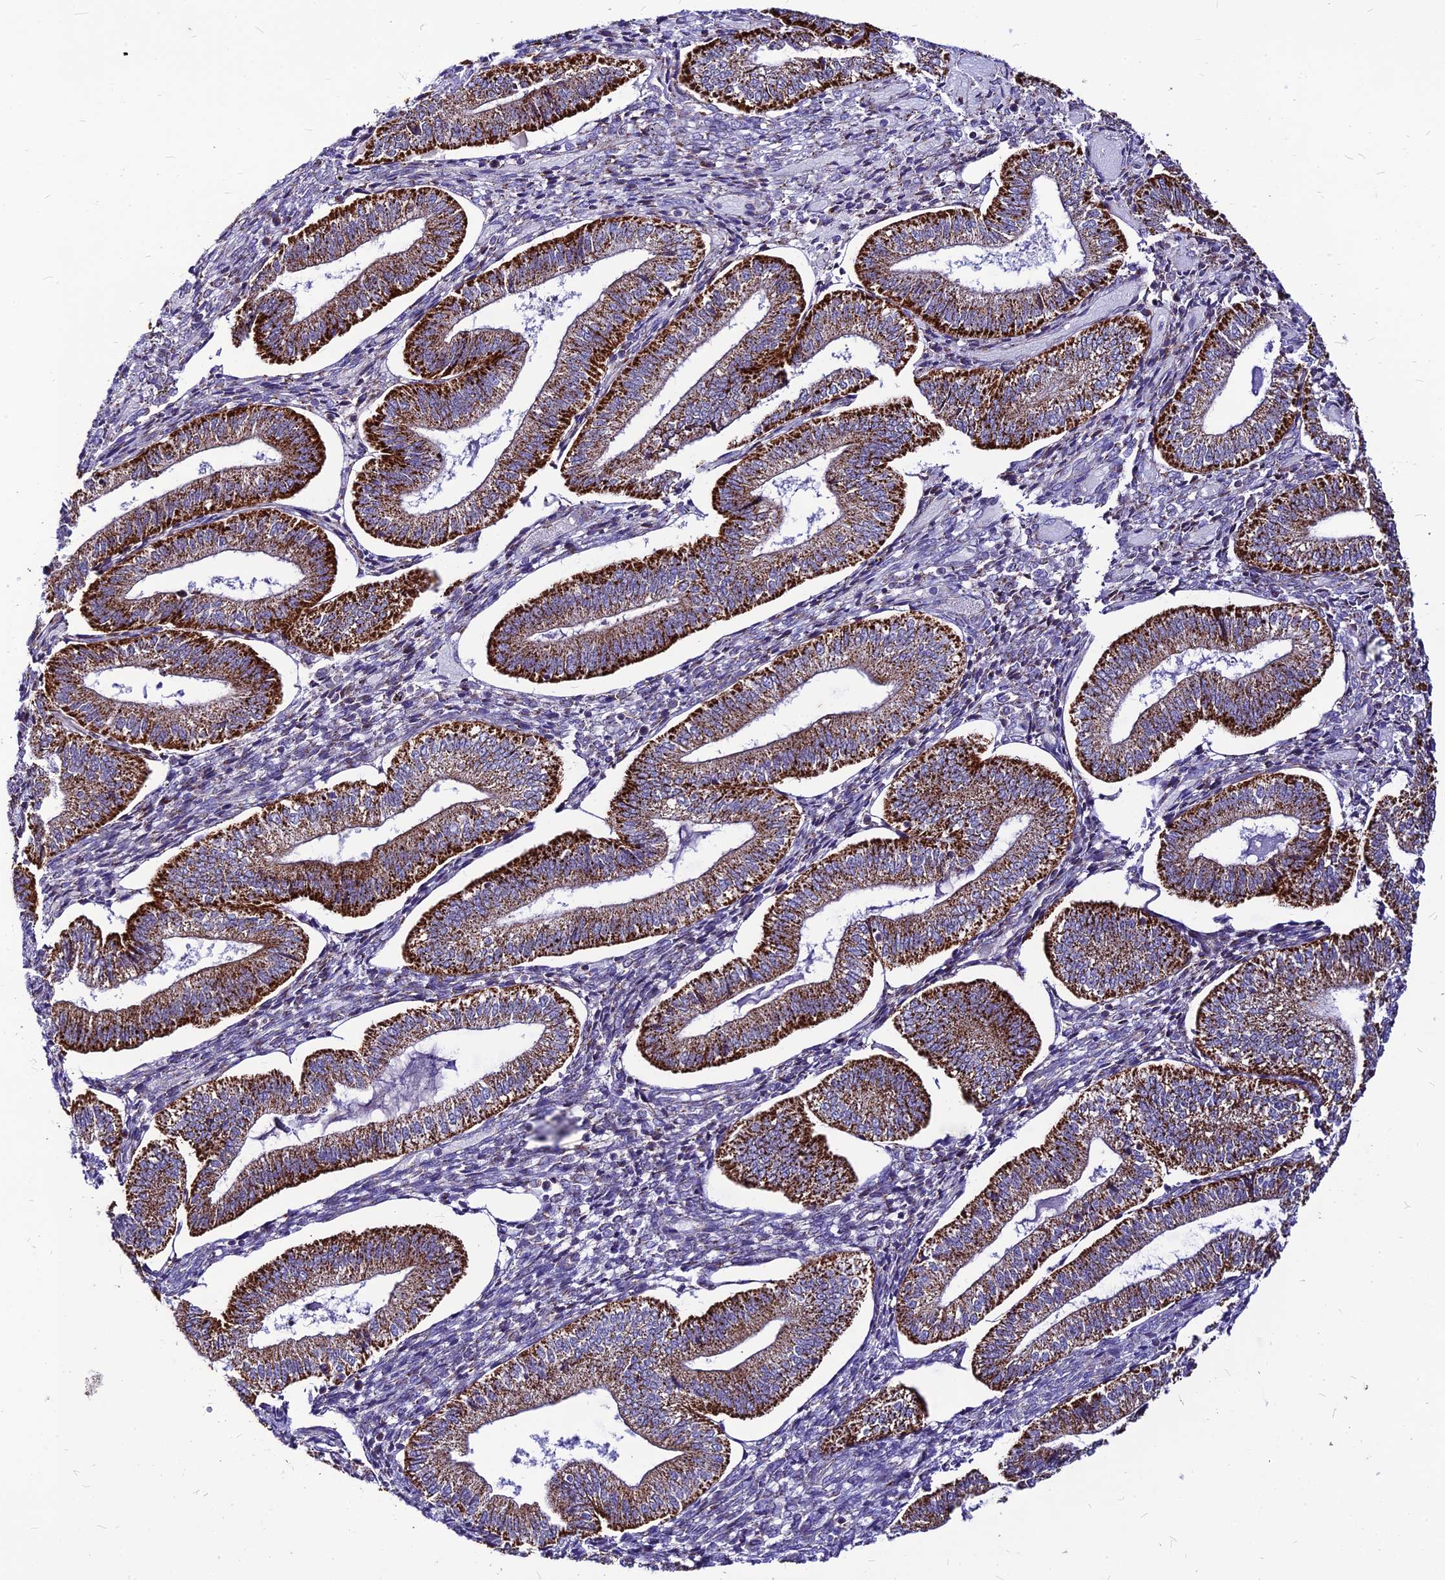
{"staining": {"intensity": "moderate", "quantity": "<25%", "location": "cytoplasmic/membranous"}, "tissue": "endometrium", "cell_type": "Cells in endometrial stroma", "image_type": "normal", "snomed": [{"axis": "morphology", "description": "Normal tissue, NOS"}, {"axis": "topography", "description": "Endometrium"}], "caption": "Immunohistochemistry histopathology image of unremarkable endometrium stained for a protein (brown), which reveals low levels of moderate cytoplasmic/membranous staining in approximately <25% of cells in endometrial stroma.", "gene": "ECI1", "patient": {"sex": "female", "age": 34}}